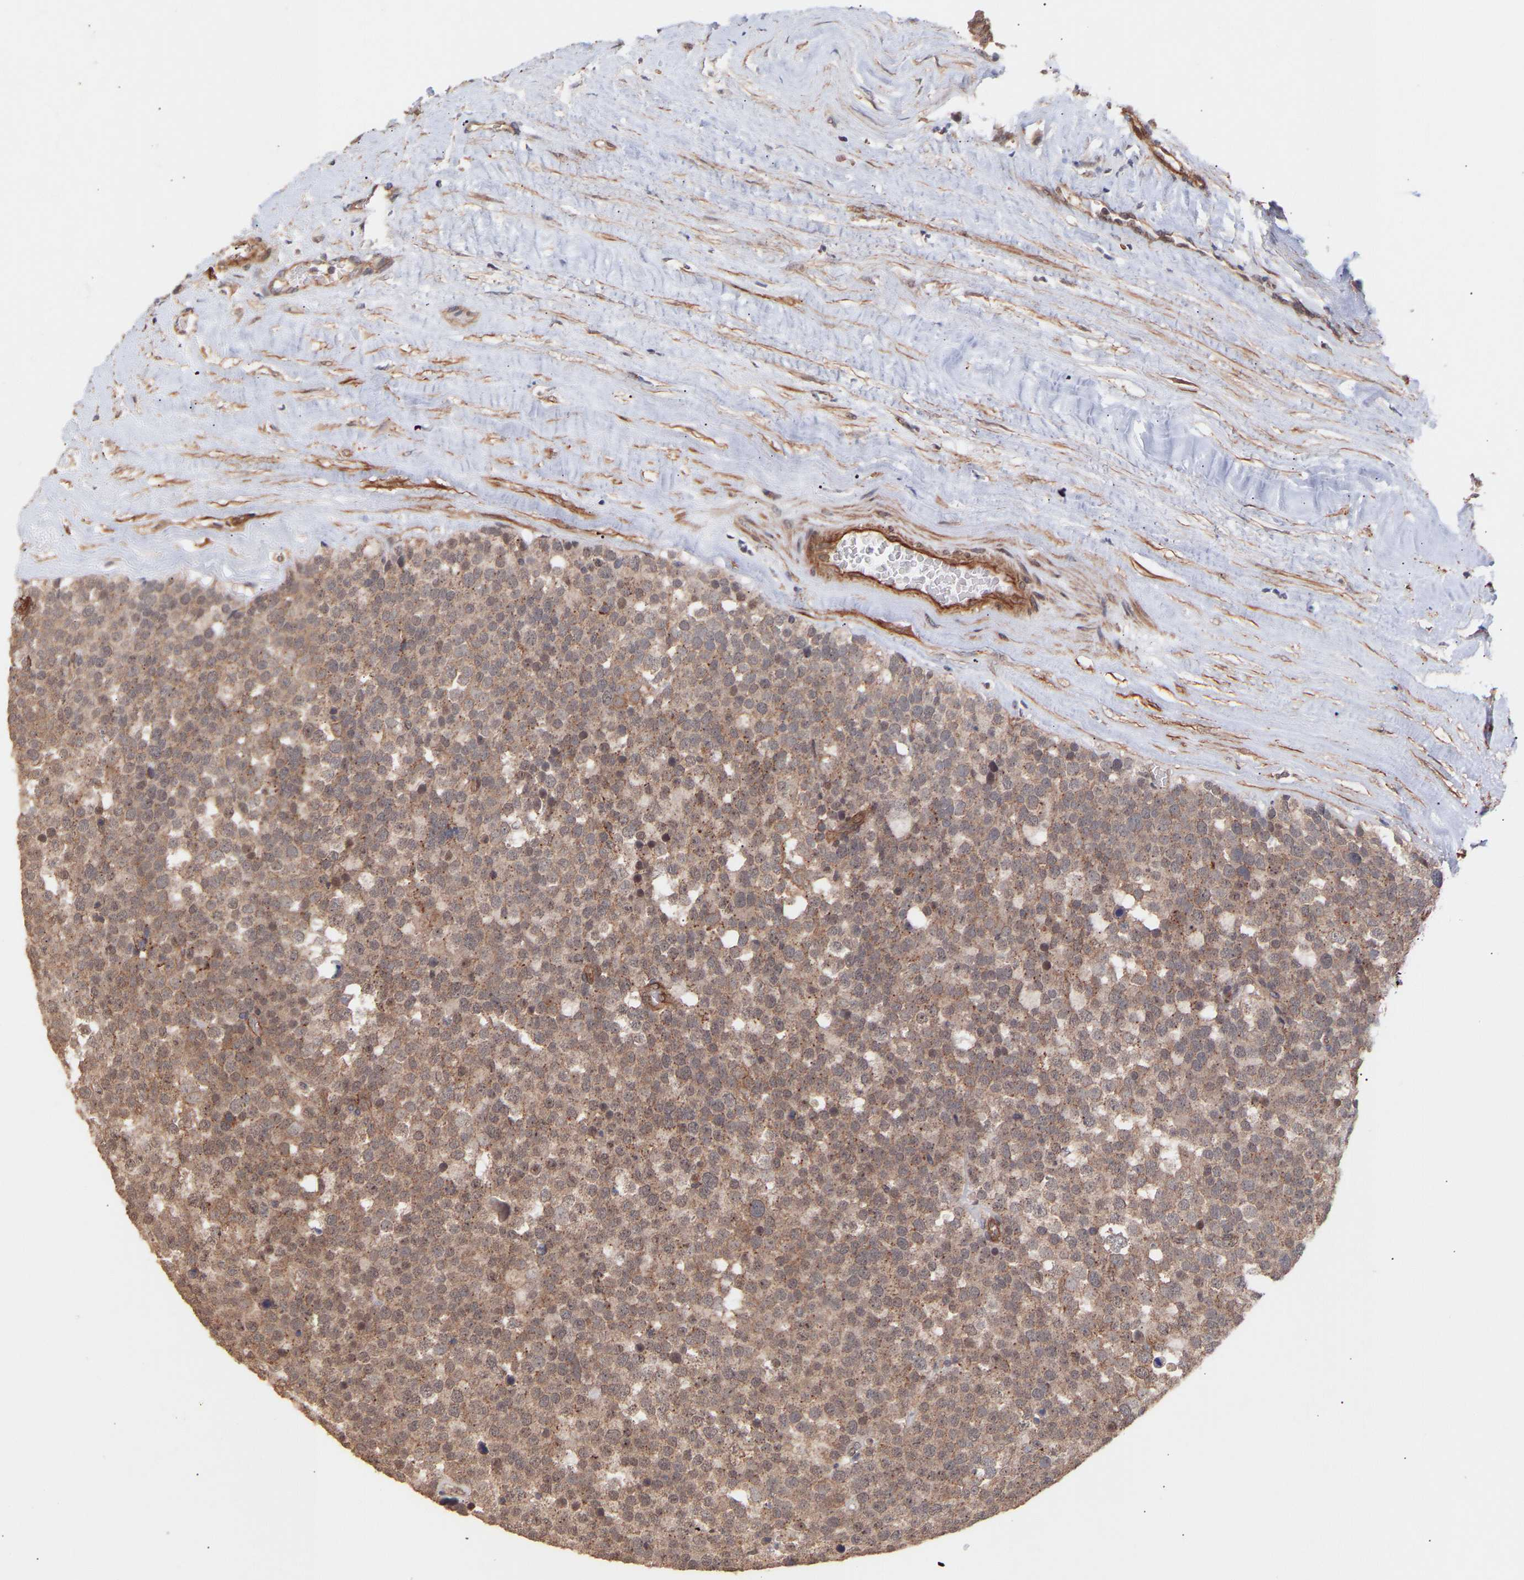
{"staining": {"intensity": "moderate", "quantity": ">75%", "location": "cytoplasmic/membranous,nuclear"}, "tissue": "testis cancer", "cell_type": "Tumor cells", "image_type": "cancer", "snomed": [{"axis": "morphology", "description": "Normal tissue, NOS"}, {"axis": "morphology", "description": "Seminoma, NOS"}, {"axis": "topography", "description": "Testis"}], "caption": "The photomicrograph shows staining of testis cancer, revealing moderate cytoplasmic/membranous and nuclear protein expression (brown color) within tumor cells.", "gene": "PDLIM5", "patient": {"sex": "male", "age": 71}}